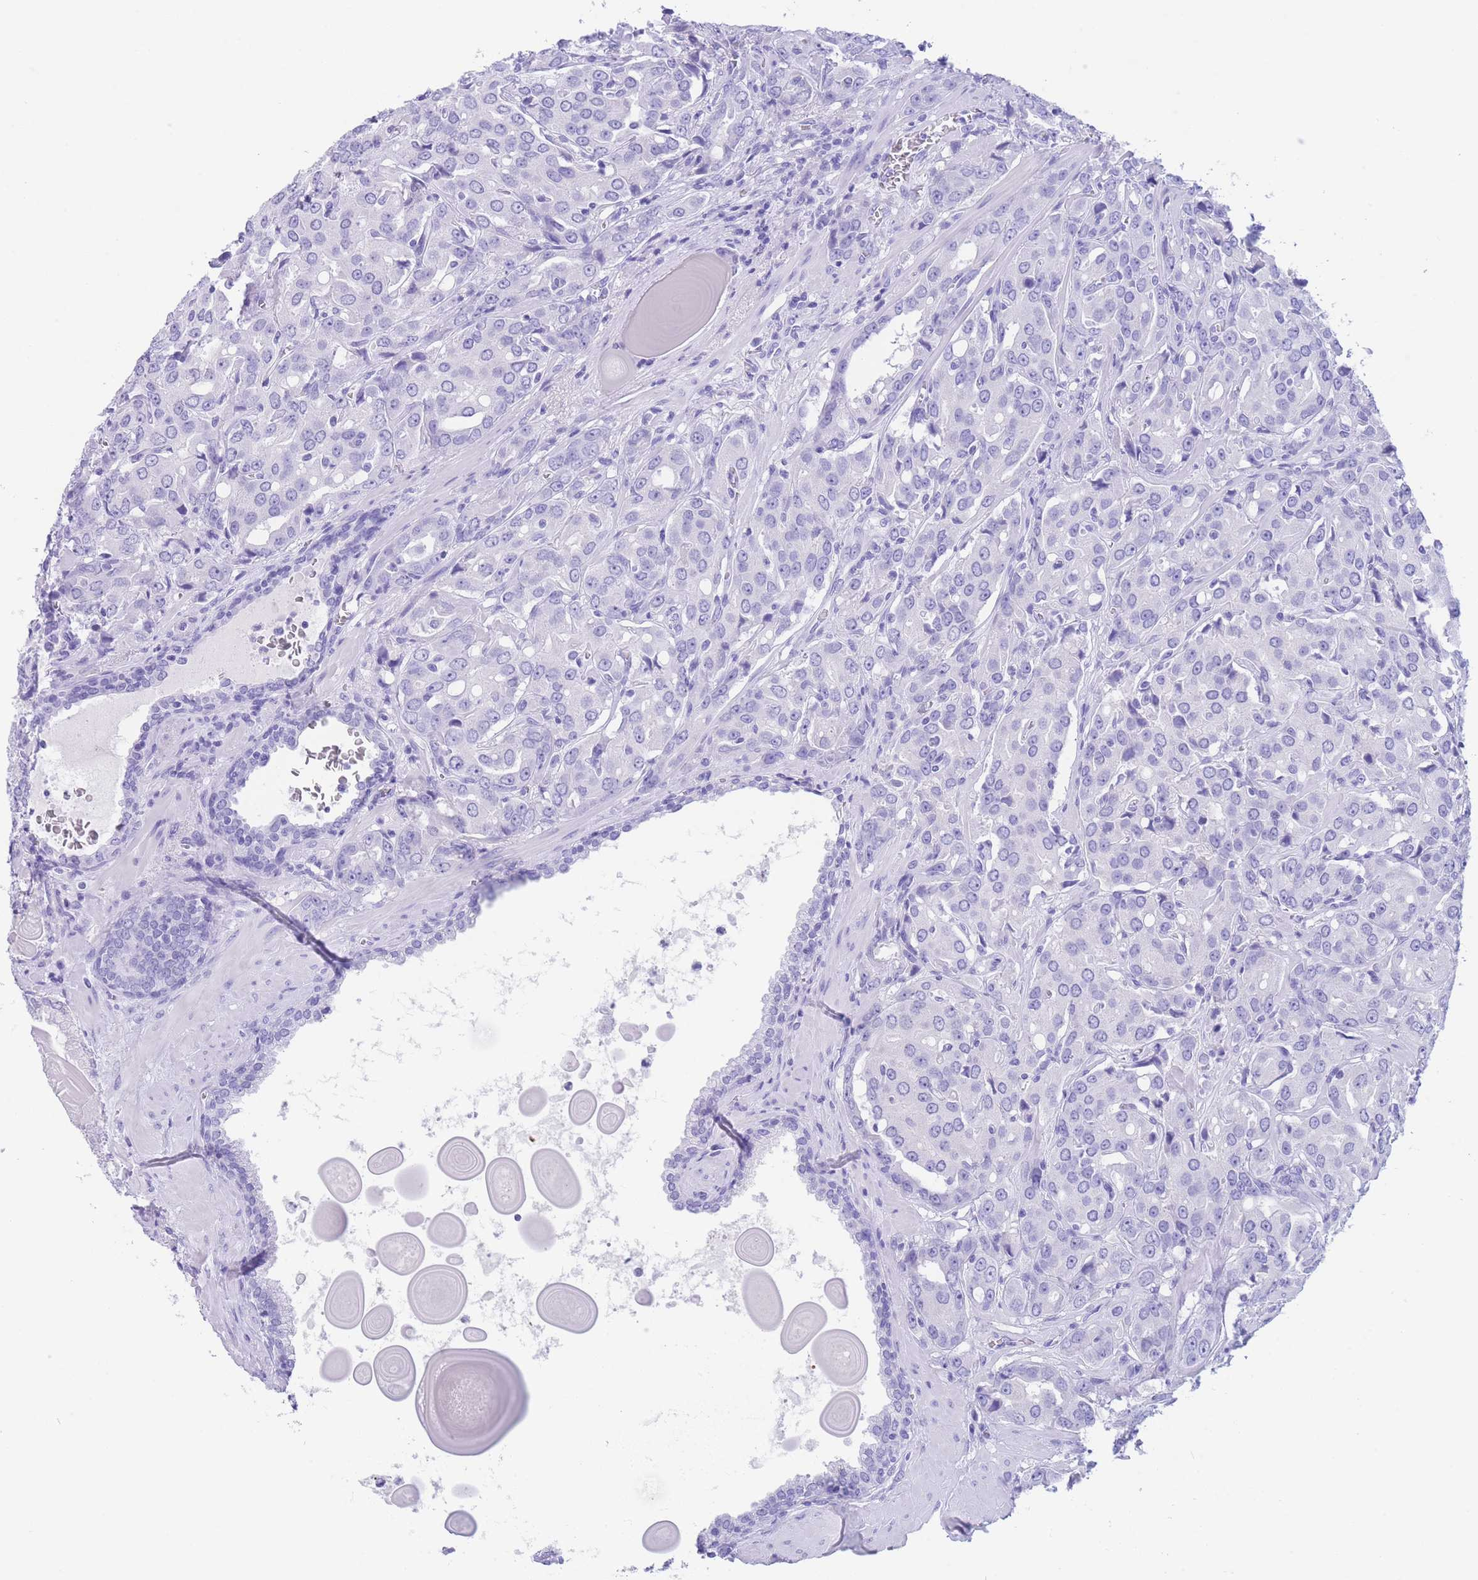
{"staining": {"intensity": "negative", "quantity": "none", "location": "none"}, "tissue": "prostate cancer", "cell_type": "Tumor cells", "image_type": "cancer", "snomed": [{"axis": "morphology", "description": "Adenocarcinoma, High grade"}, {"axis": "topography", "description": "Prostate"}], "caption": "IHC of prostate cancer reveals no staining in tumor cells. Nuclei are stained in blue.", "gene": "SLCO1B3", "patient": {"sex": "male", "age": 68}}